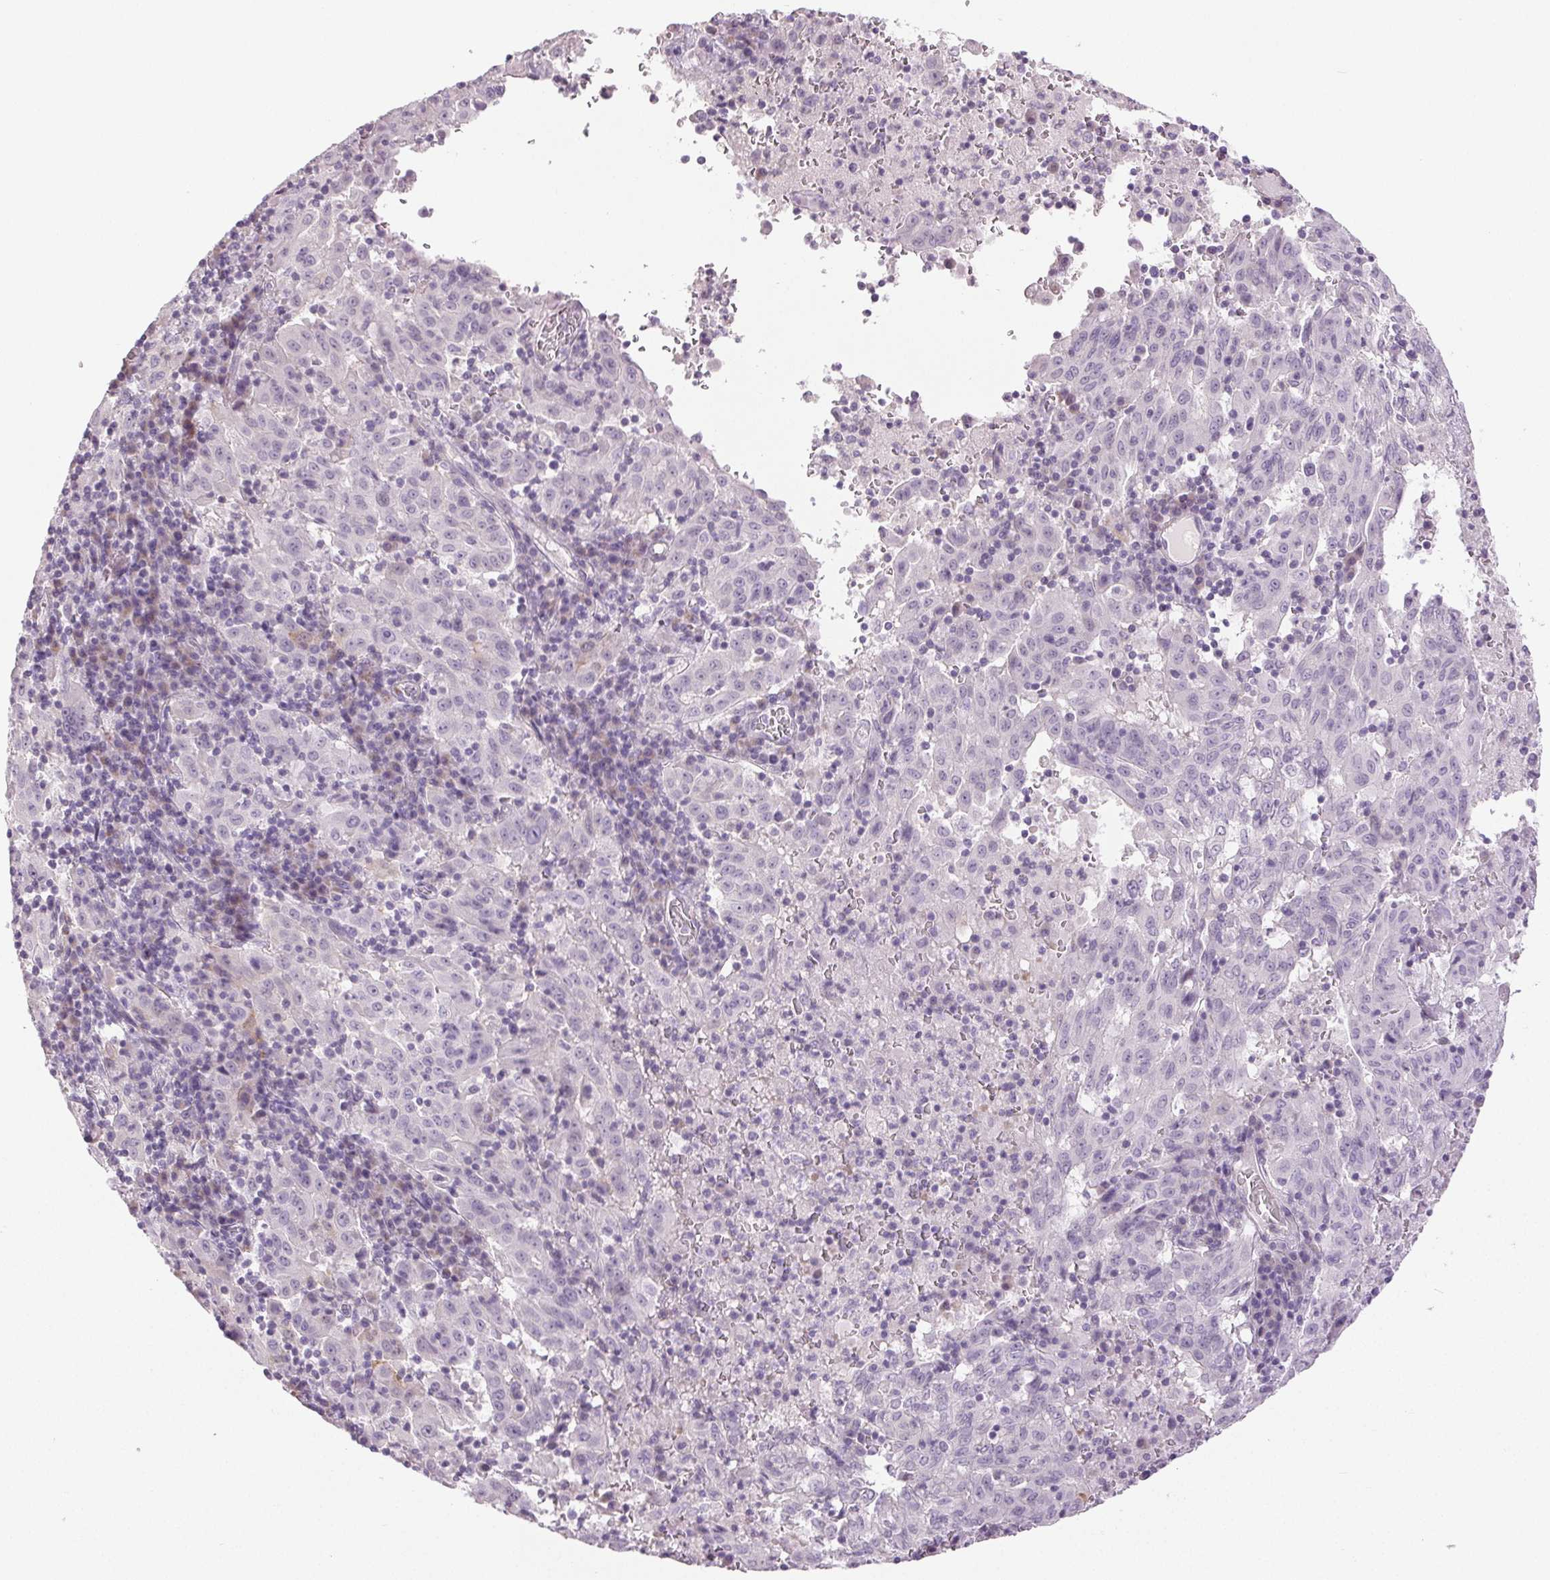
{"staining": {"intensity": "negative", "quantity": "none", "location": "none"}, "tissue": "pancreatic cancer", "cell_type": "Tumor cells", "image_type": "cancer", "snomed": [{"axis": "morphology", "description": "Adenocarcinoma, NOS"}, {"axis": "topography", "description": "Pancreas"}], "caption": "Immunohistochemistry (IHC) image of pancreatic cancer stained for a protein (brown), which exhibits no staining in tumor cells. (Immunohistochemistry (IHC), brightfield microscopy, high magnification).", "gene": "DNAJC6", "patient": {"sex": "male", "age": 63}}